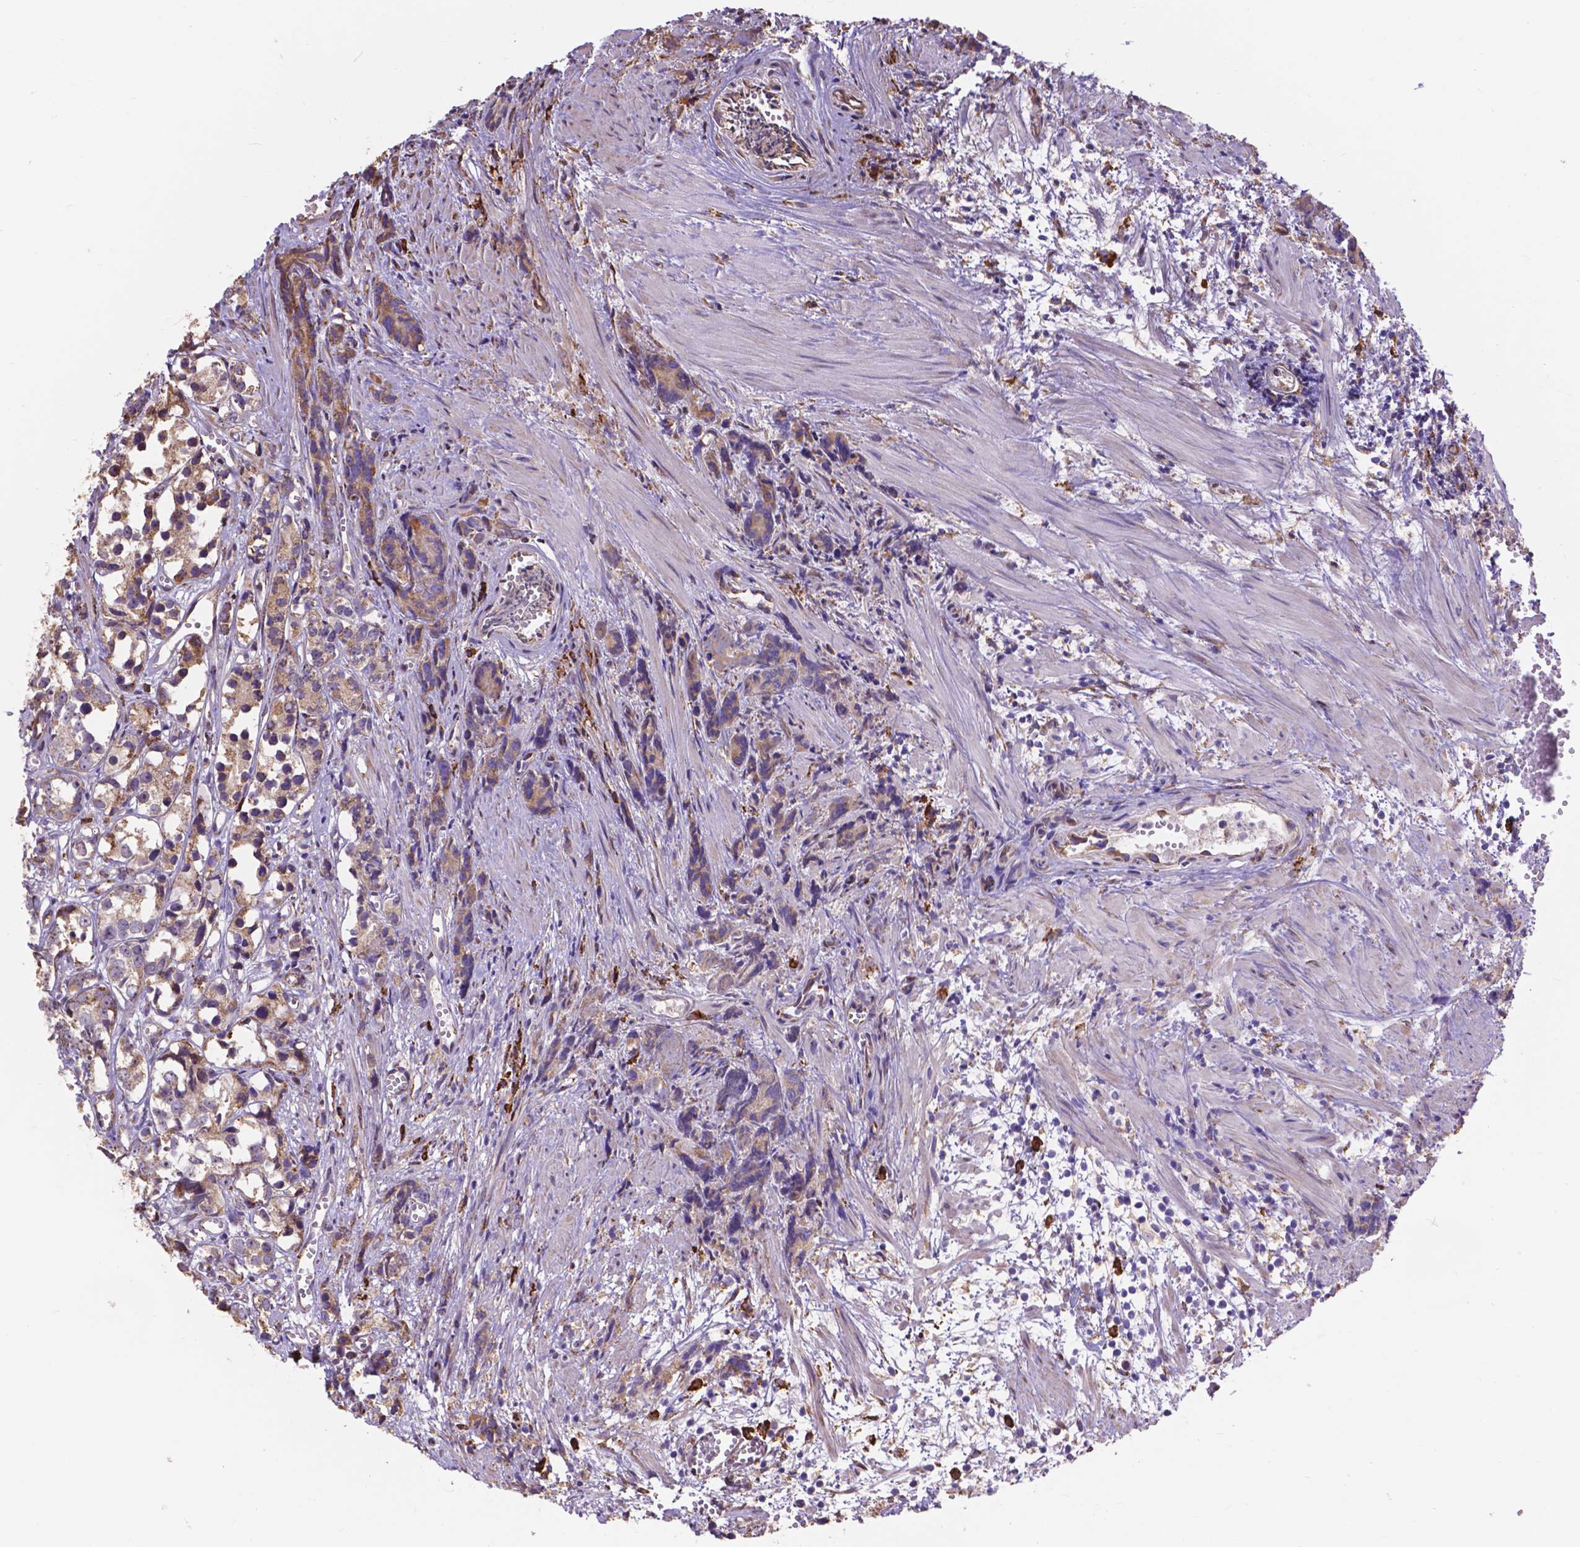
{"staining": {"intensity": "weak", "quantity": "25%-75%", "location": "cytoplasmic/membranous"}, "tissue": "prostate cancer", "cell_type": "Tumor cells", "image_type": "cancer", "snomed": [{"axis": "morphology", "description": "Adenocarcinoma, High grade"}, {"axis": "topography", "description": "Prostate"}], "caption": "High-power microscopy captured an IHC image of adenocarcinoma (high-grade) (prostate), revealing weak cytoplasmic/membranous positivity in about 25%-75% of tumor cells.", "gene": "IPO11", "patient": {"sex": "male", "age": 77}}